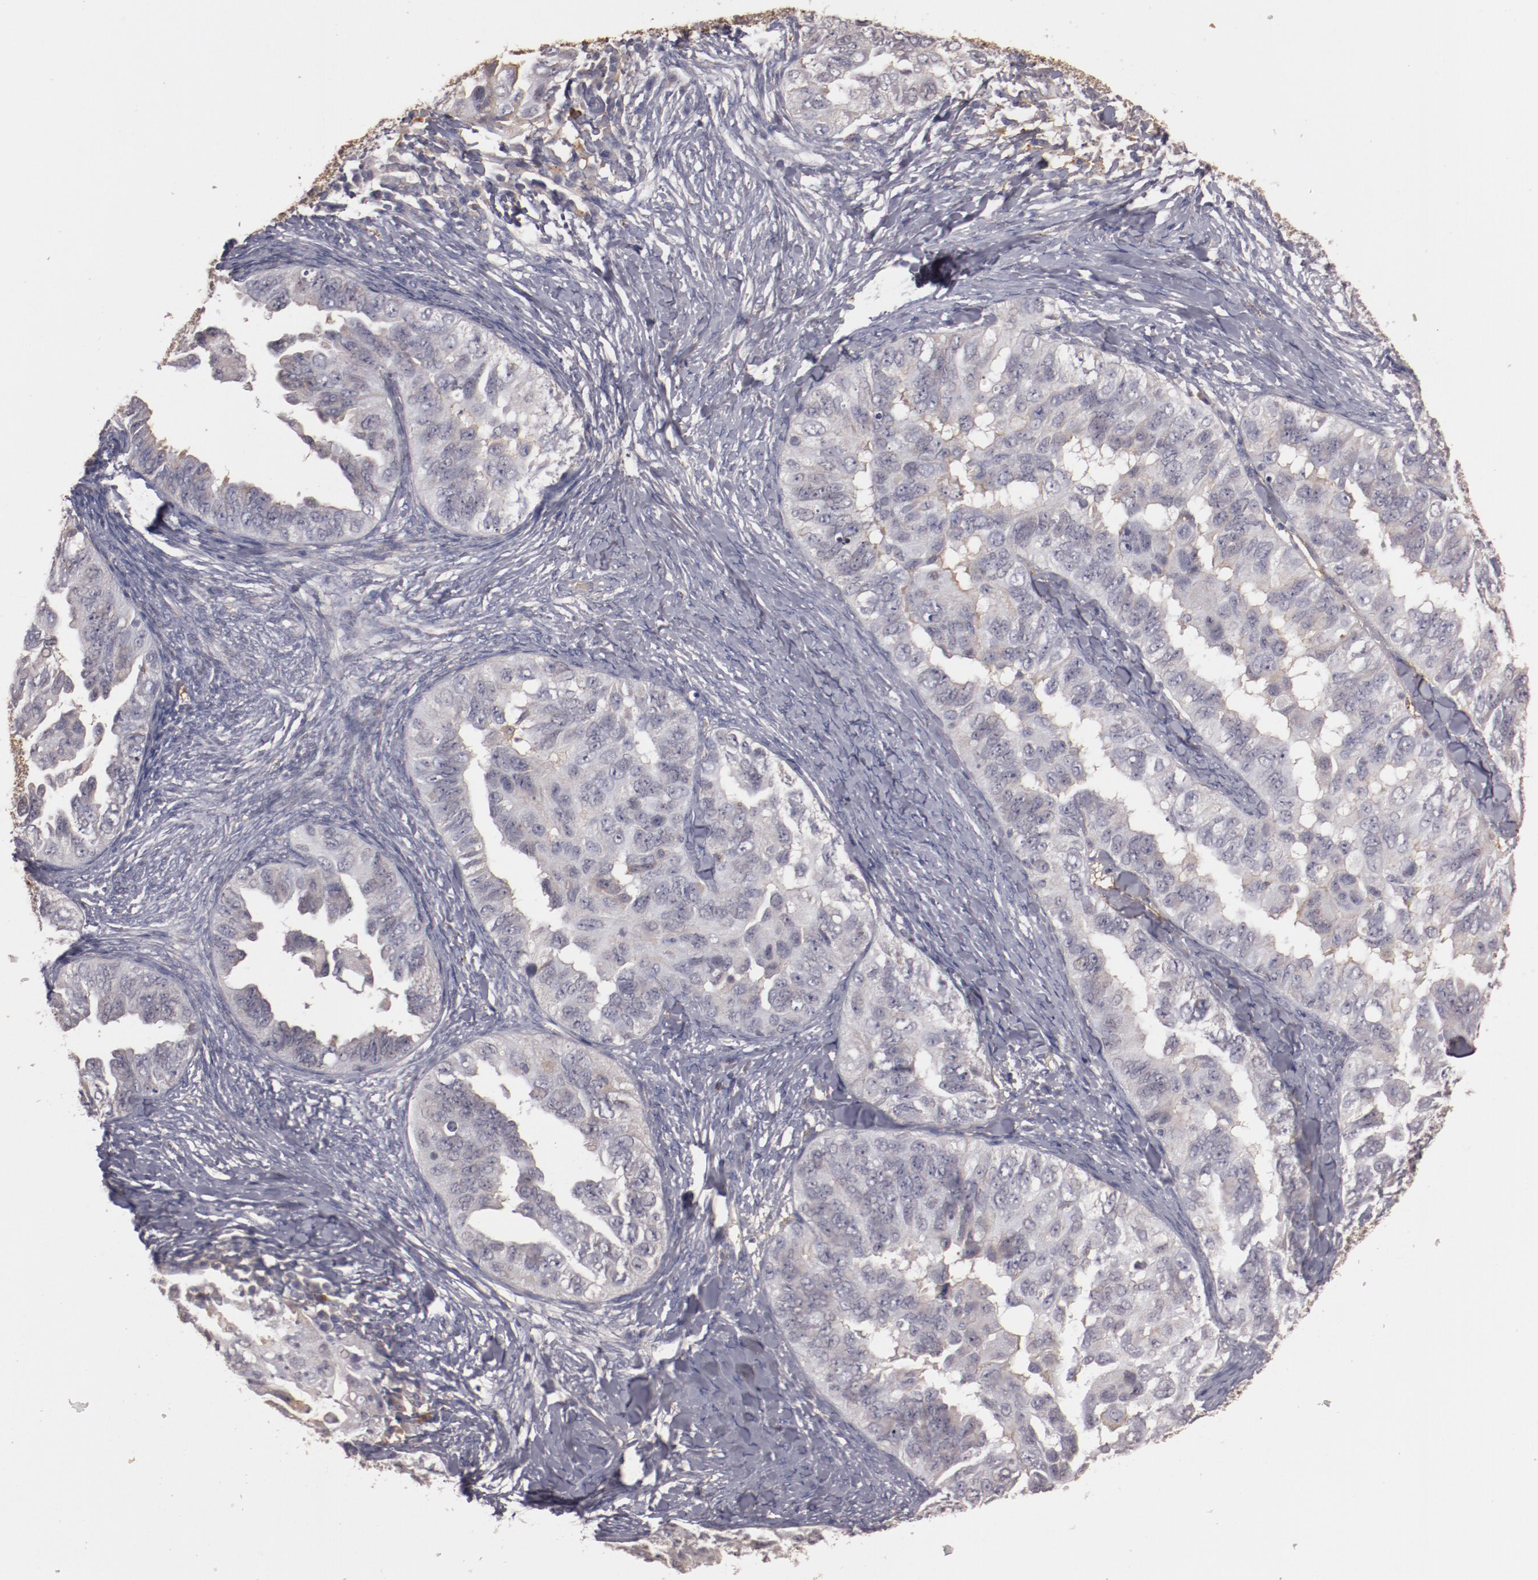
{"staining": {"intensity": "negative", "quantity": "none", "location": "none"}, "tissue": "ovarian cancer", "cell_type": "Tumor cells", "image_type": "cancer", "snomed": [{"axis": "morphology", "description": "Cystadenocarcinoma, serous, NOS"}, {"axis": "topography", "description": "Ovary"}], "caption": "Immunohistochemical staining of serous cystadenocarcinoma (ovarian) shows no significant staining in tumor cells.", "gene": "MBL2", "patient": {"sex": "female", "age": 82}}